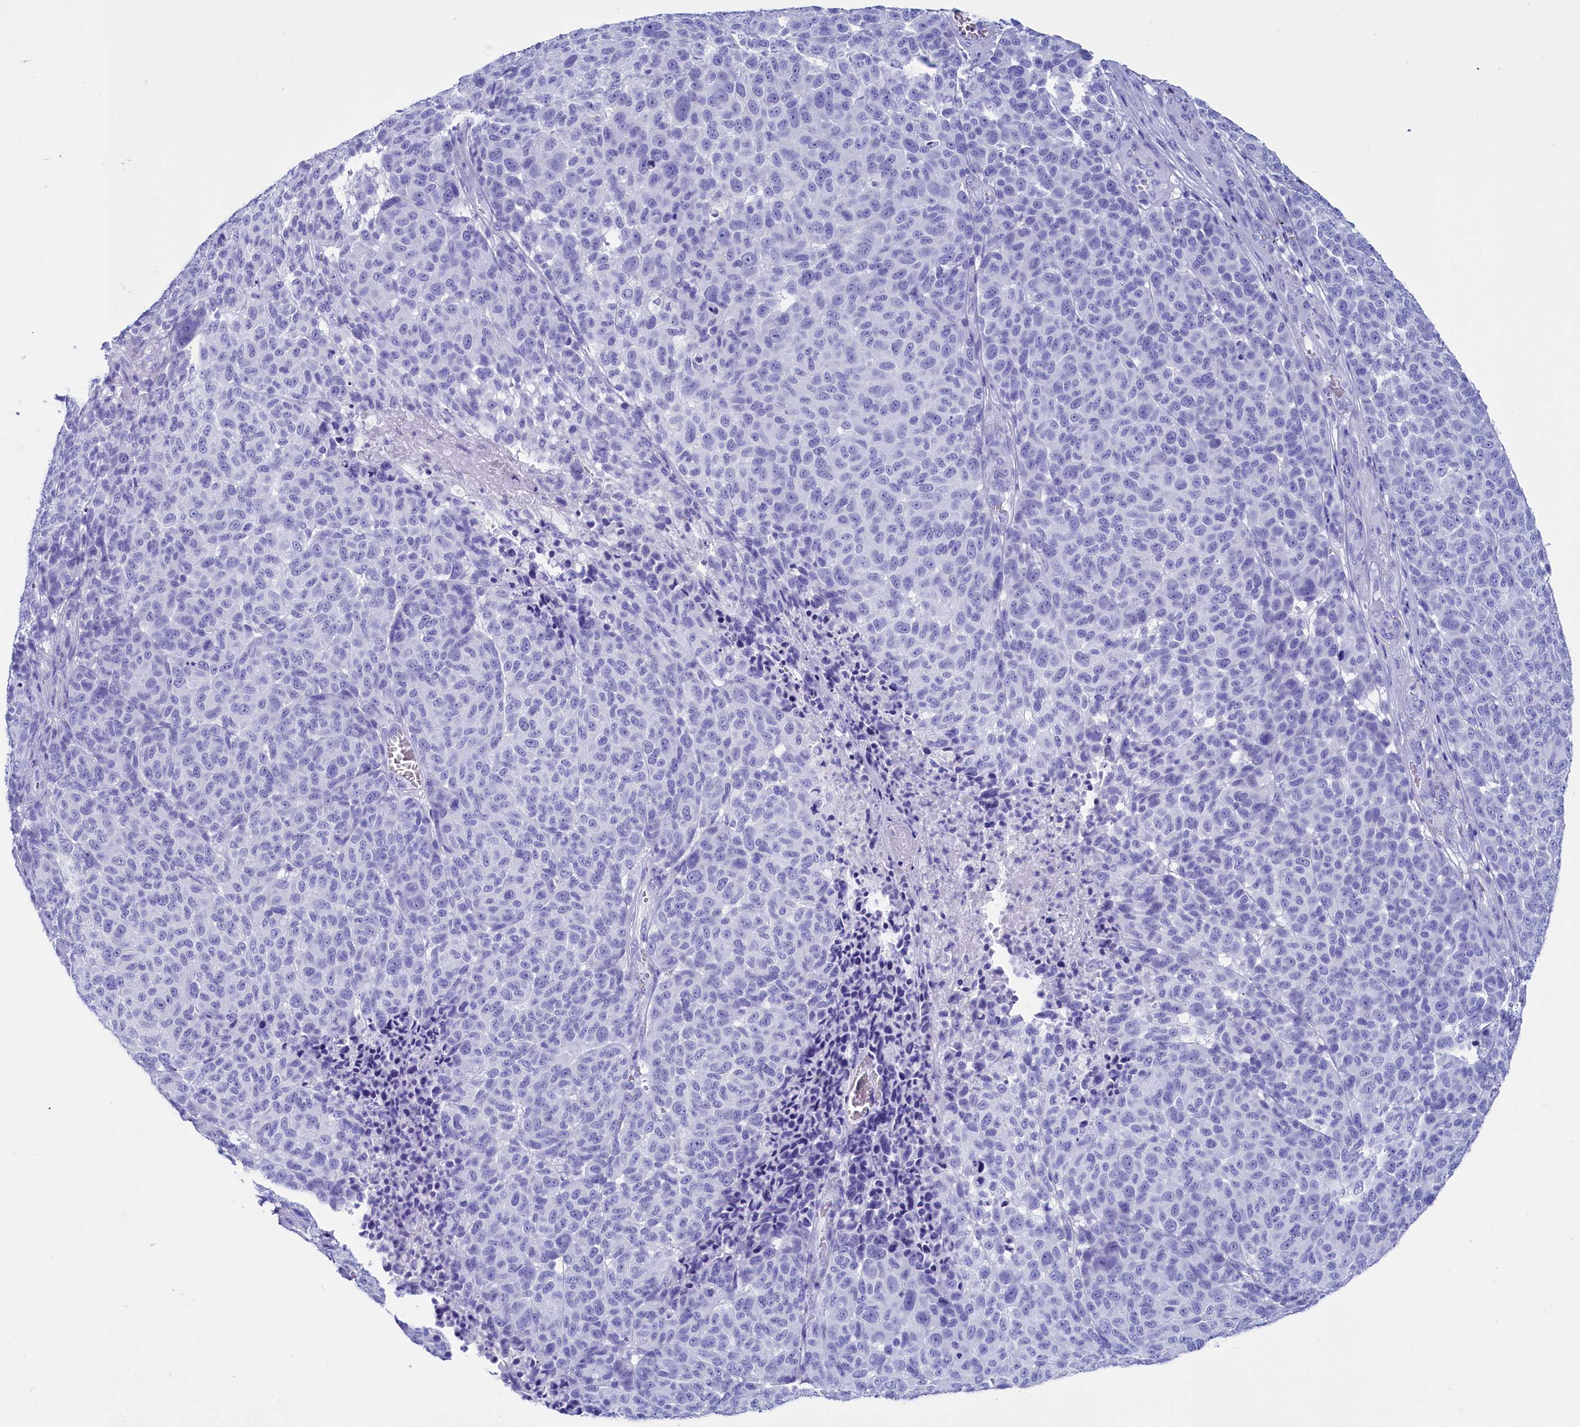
{"staining": {"intensity": "negative", "quantity": "none", "location": "none"}, "tissue": "melanoma", "cell_type": "Tumor cells", "image_type": "cancer", "snomed": [{"axis": "morphology", "description": "Malignant melanoma, NOS"}, {"axis": "topography", "description": "Skin"}], "caption": "Image shows no protein expression in tumor cells of malignant melanoma tissue.", "gene": "ANKRD29", "patient": {"sex": "male", "age": 49}}